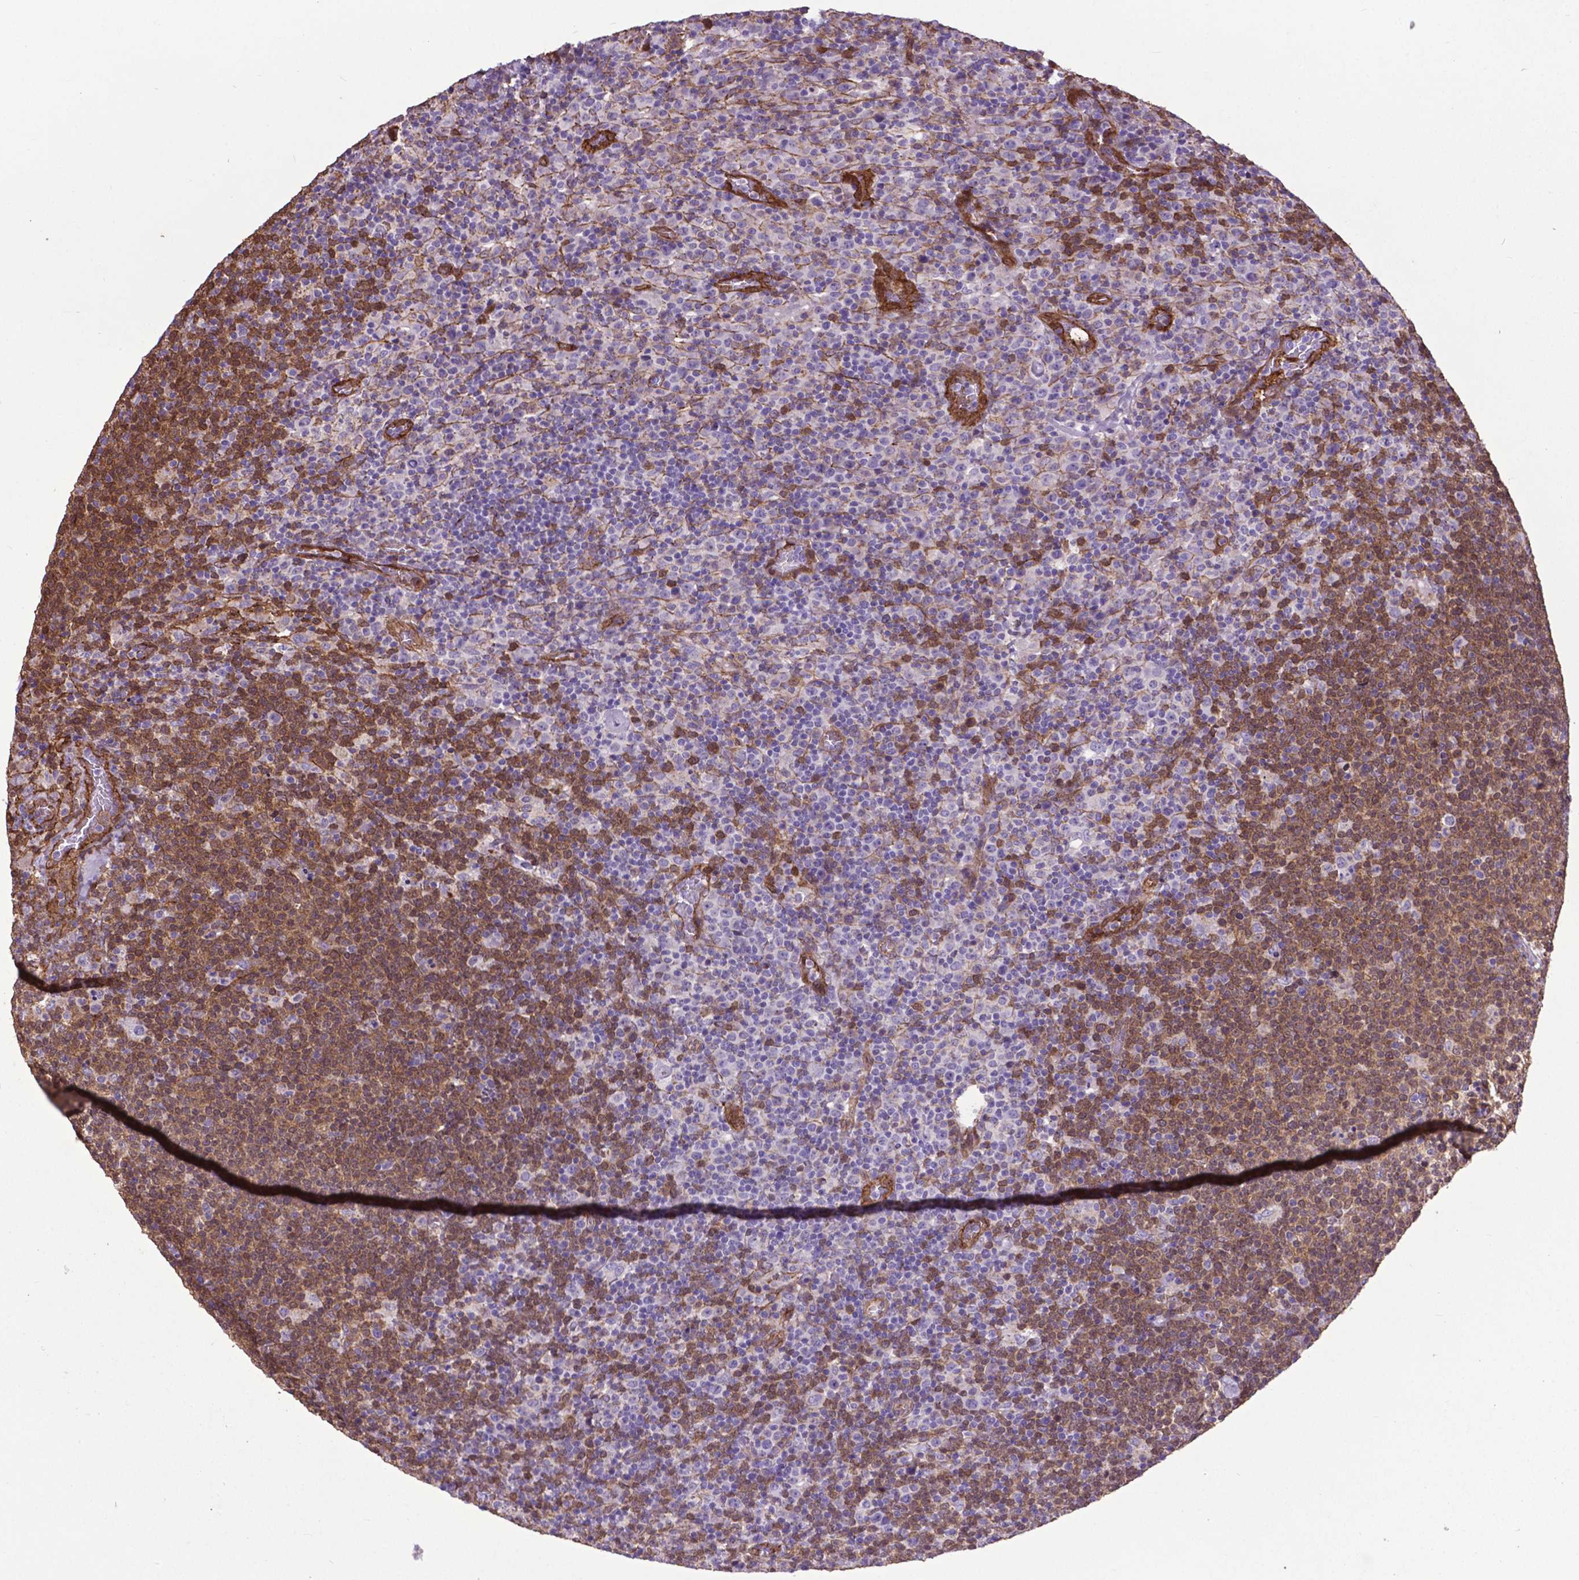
{"staining": {"intensity": "moderate", "quantity": "25%-75%", "location": "cytoplasmic/membranous,nuclear"}, "tissue": "lymphoma", "cell_type": "Tumor cells", "image_type": "cancer", "snomed": [{"axis": "morphology", "description": "Malignant lymphoma, non-Hodgkin's type, High grade"}, {"axis": "topography", "description": "Lymph node"}], "caption": "High-grade malignant lymphoma, non-Hodgkin's type stained with a protein marker exhibits moderate staining in tumor cells.", "gene": "PDLIM1", "patient": {"sex": "male", "age": 61}}